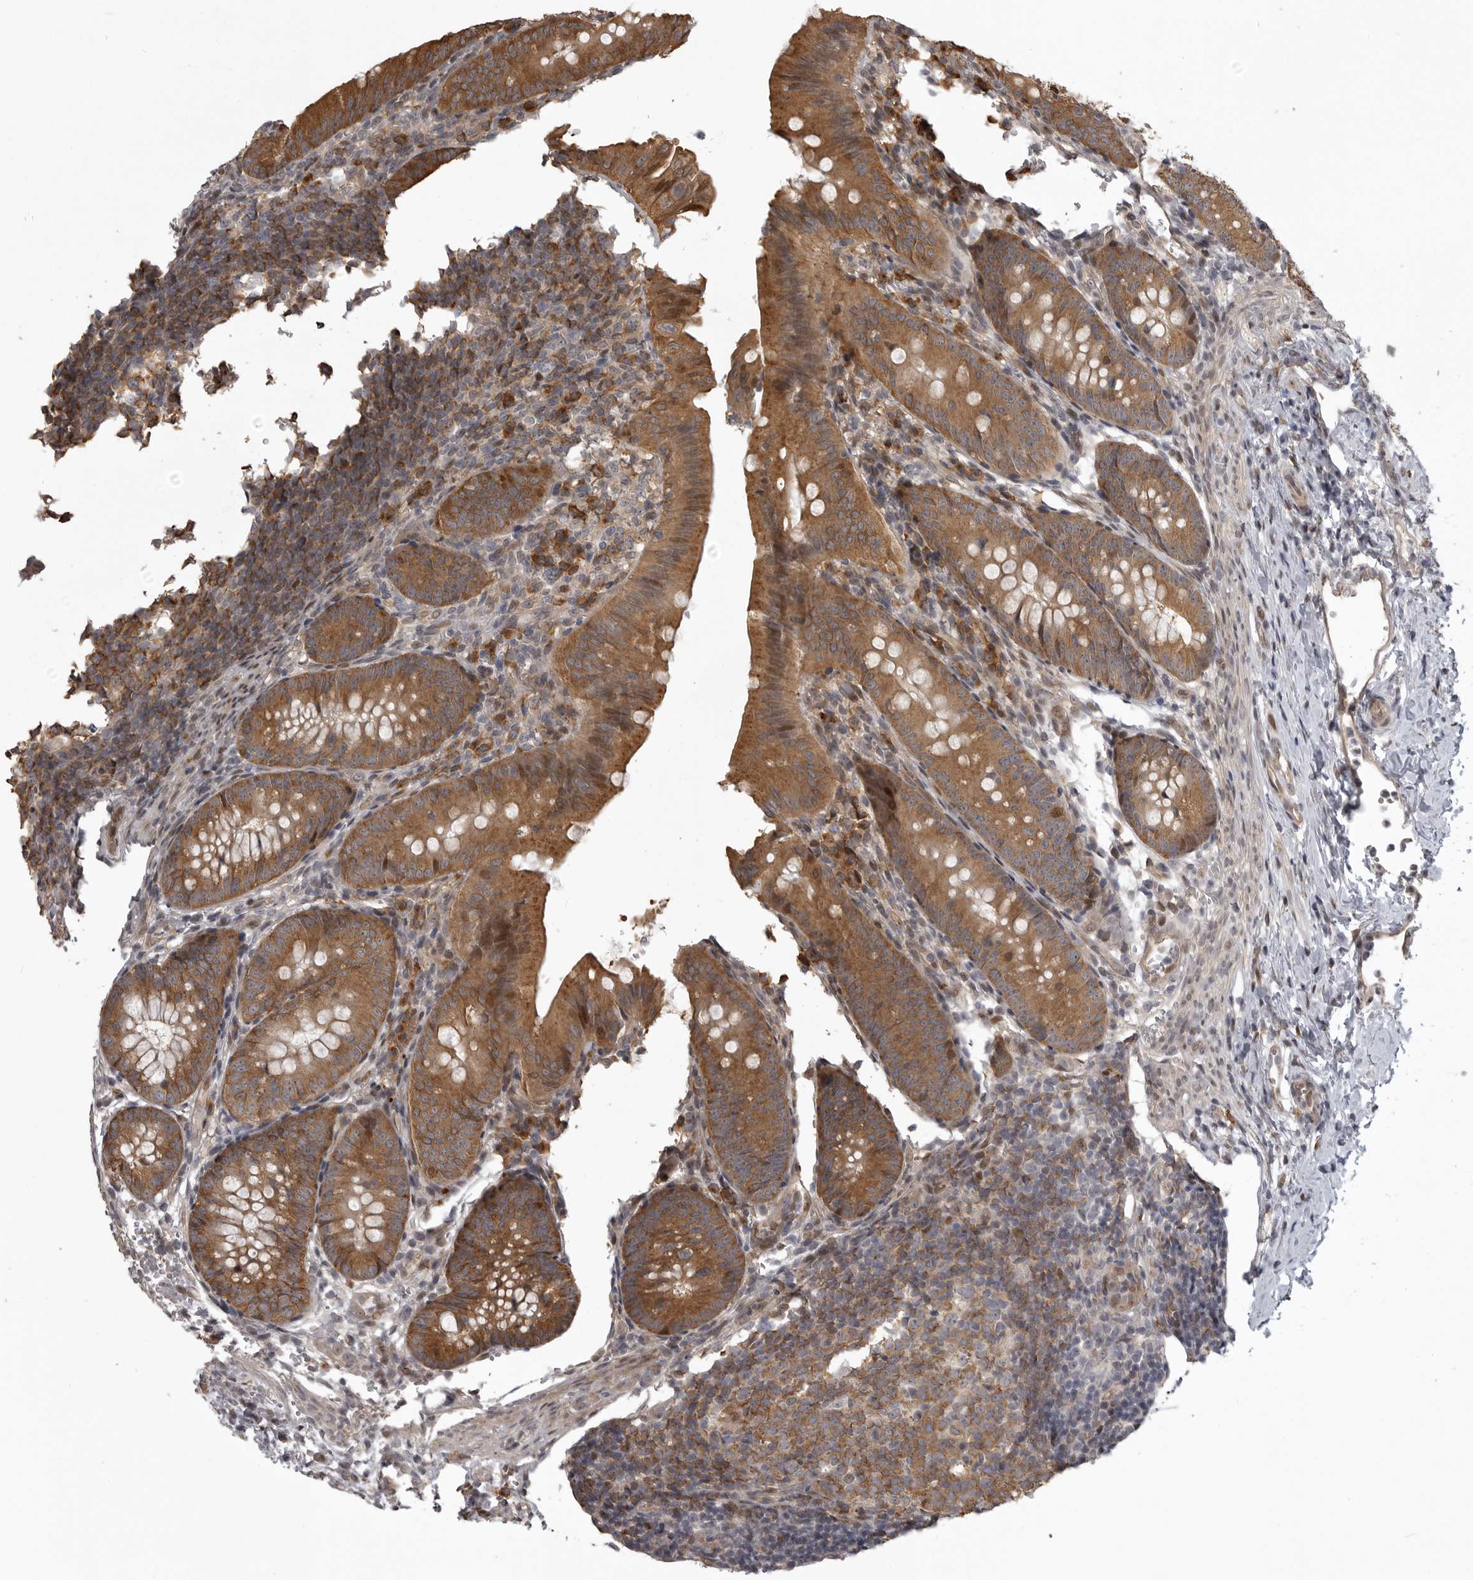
{"staining": {"intensity": "moderate", "quantity": ">75%", "location": "cytoplasmic/membranous,nuclear"}, "tissue": "appendix", "cell_type": "Glandular cells", "image_type": "normal", "snomed": [{"axis": "morphology", "description": "Normal tissue, NOS"}, {"axis": "topography", "description": "Appendix"}], "caption": "Appendix stained with immunohistochemistry reveals moderate cytoplasmic/membranous,nuclear staining in about >75% of glandular cells.", "gene": "SNX16", "patient": {"sex": "male", "age": 1}}